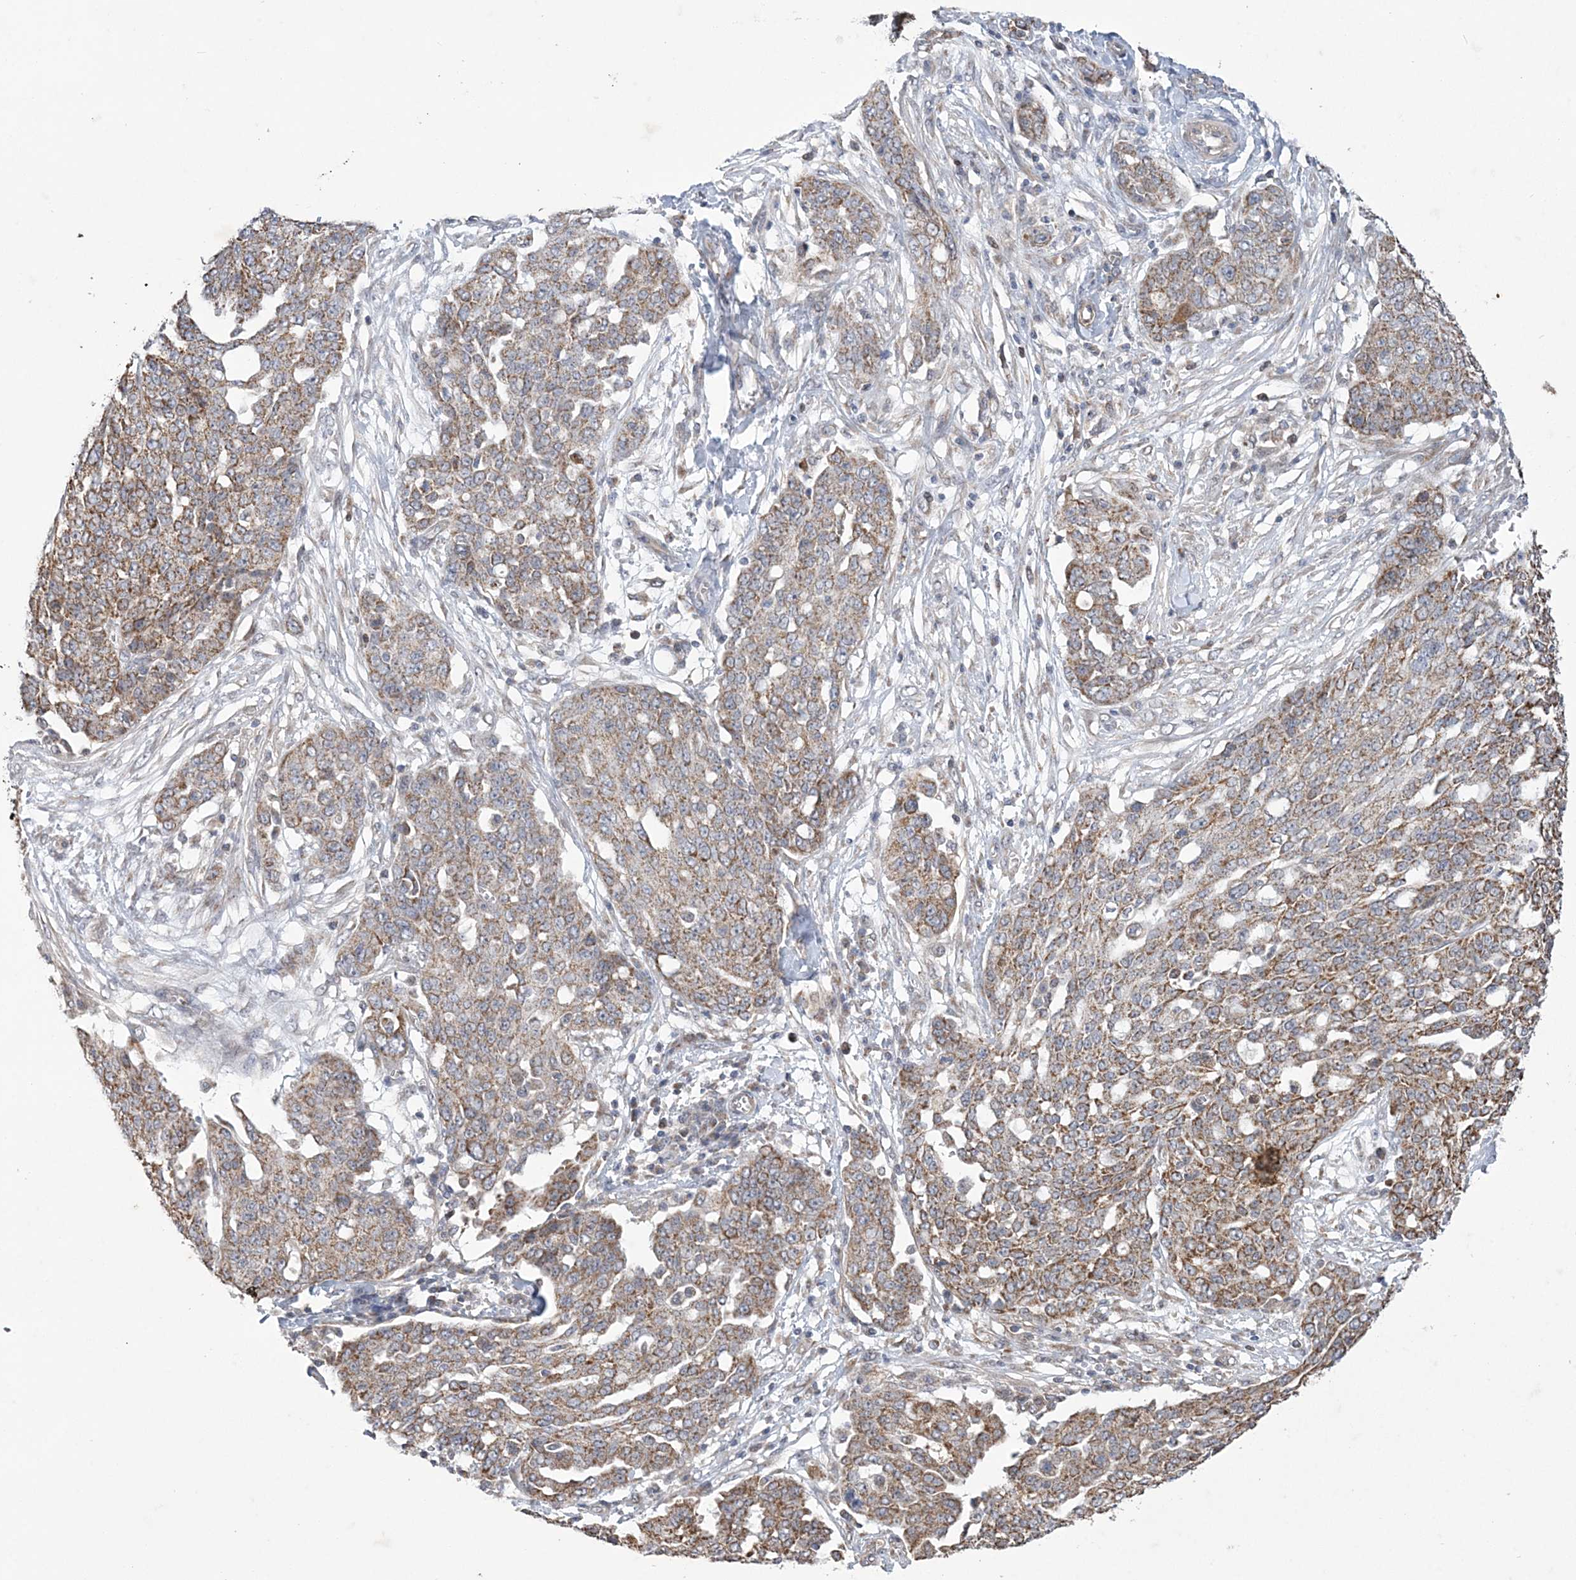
{"staining": {"intensity": "moderate", "quantity": ">75%", "location": "cytoplasmic/membranous"}, "tissue": "ovarian cancer", "cell_type": "Tumor cells", "image_type": "cancer", "snomed": [{"axis": "morphology", "description": "Cystadenocarcinoma, serous, NOS"}, {"axis": "topography", "description": "Soft tissue"}, {"axis": "topography", "description": "Ovary"}], "caption": "Ovarian serous cystadenocarcinoma stained for a protein (brown) displays moderate cytoplasmic/membranous positive staining in about >75% of tumor cells.", "gene": "SLX9", "patient": {"sex": "female", "age": 57}}